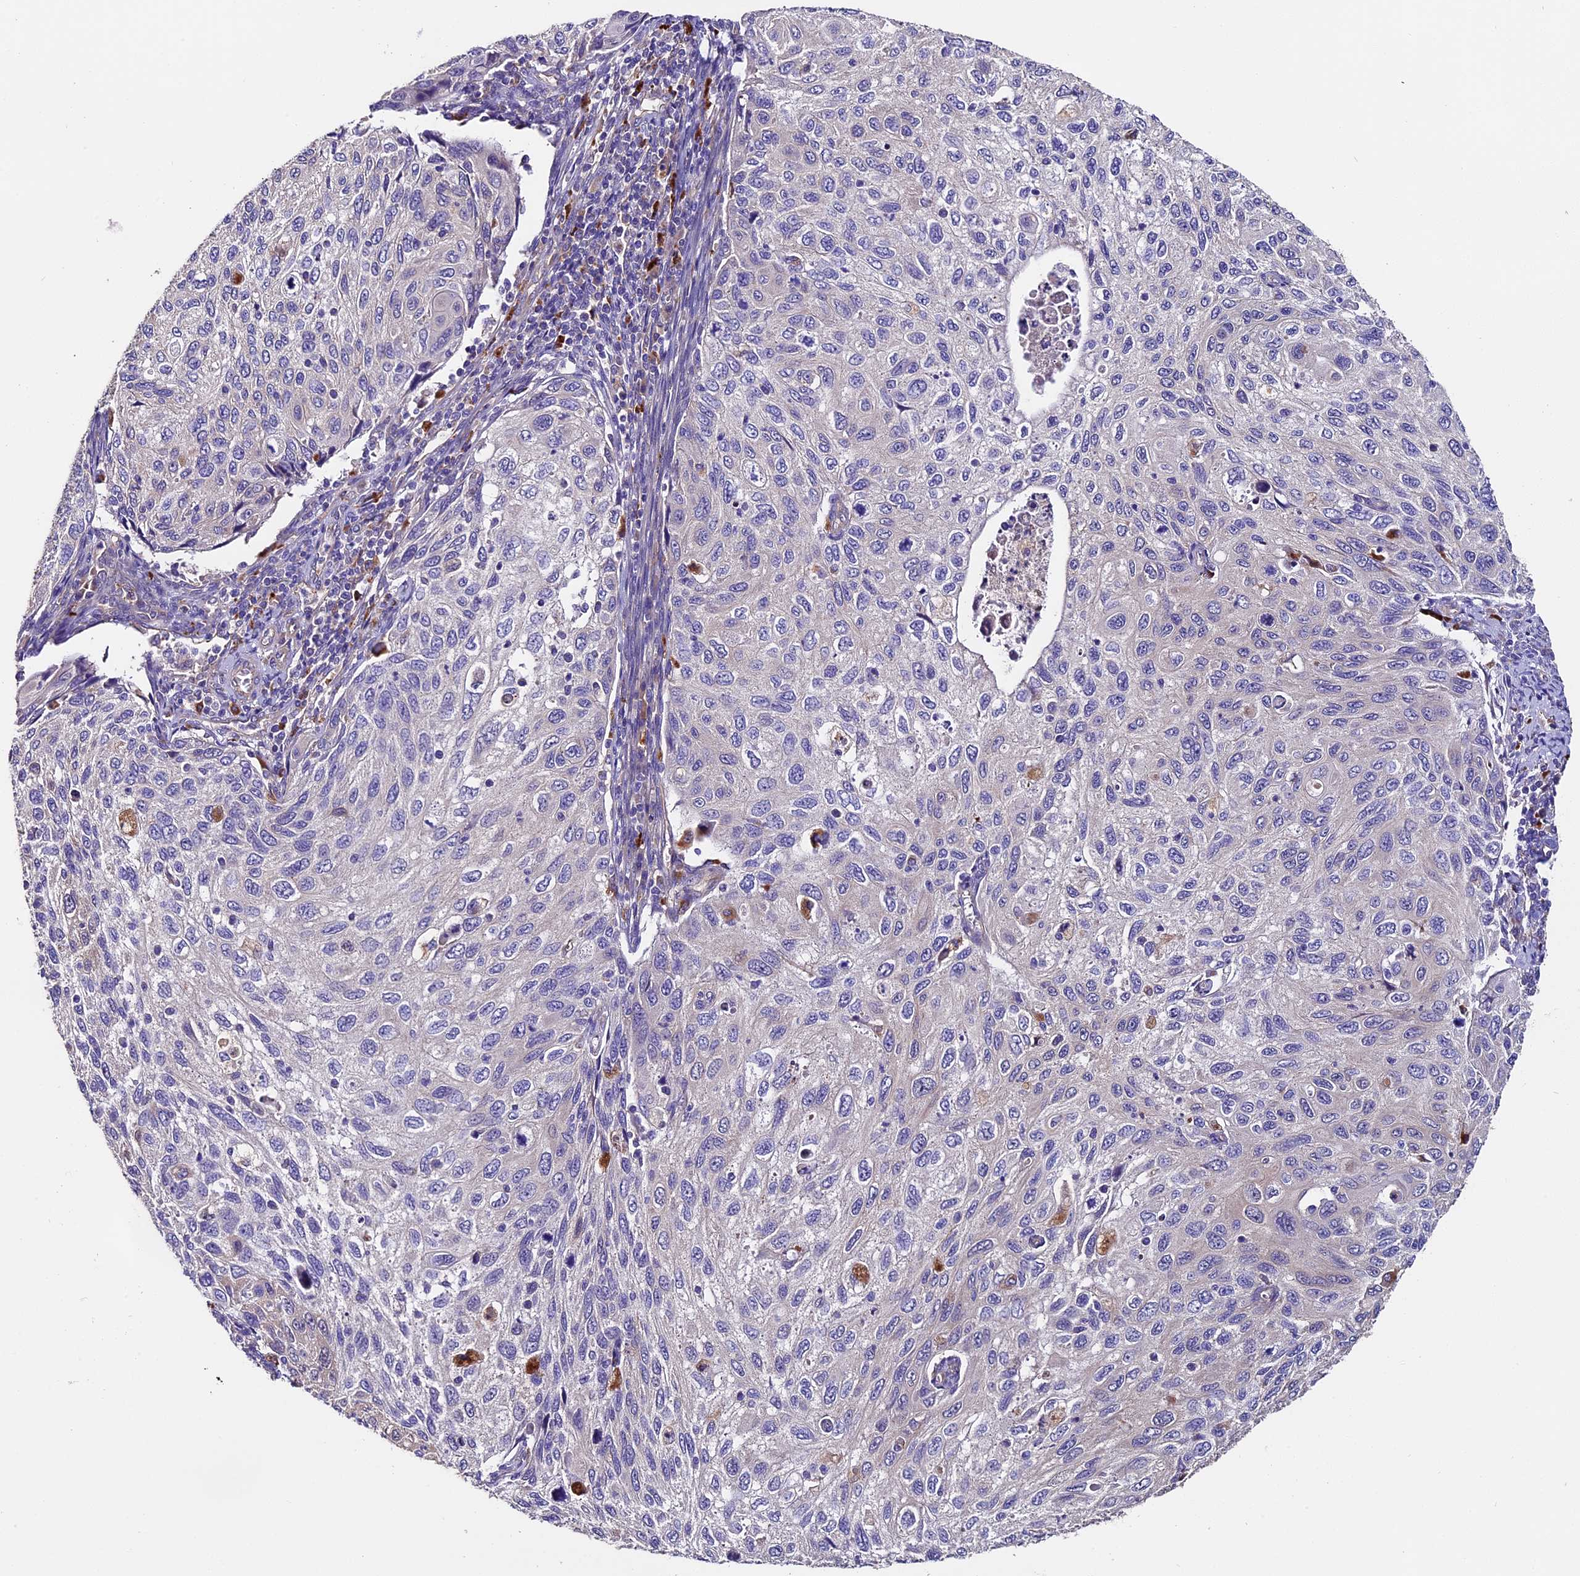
{"staining": {"intensity": "negative", "quantity": "none", "location": "none"}, "tissue": "cervical cancer", "cell_type": "Tumor cells", "image_type": "cancer", "snomed": [{"axis": "morphology", "description": "Squamous cell carcinoma, NOS"}, {"axis": "topography", "description": "Cervix"}], "caption": "High power microscopy image of an IHC micrograph of cervical squamous cell carcinoma, revealing no significant positivity in tumor cells. Brightfield microscopy of IHC stained with DAB (brown) and hematoxylin (blue), captured at high magnification.", "gene": "CLN5", "patient": {"sex": "female", "age": 70}}